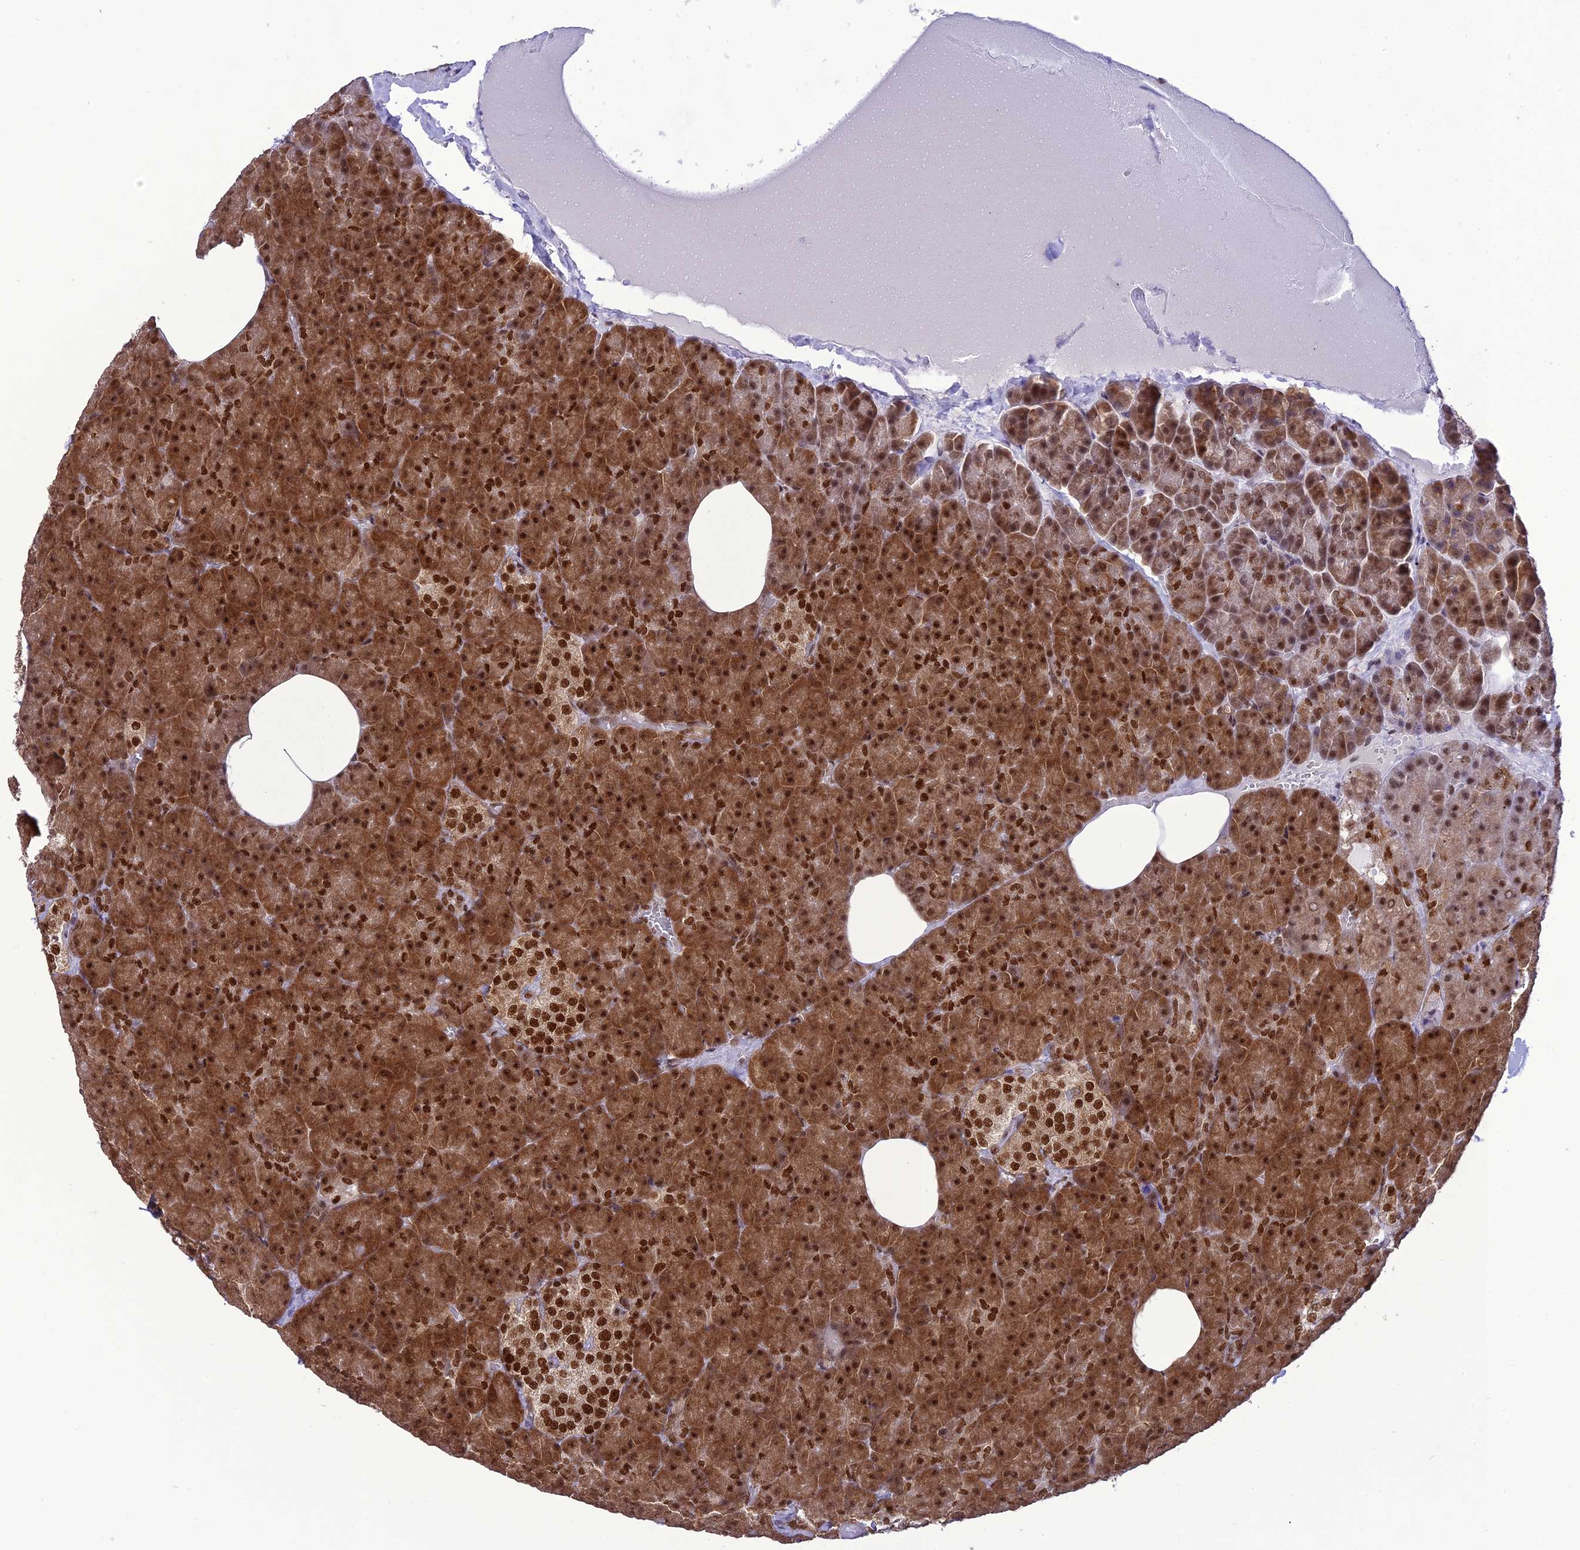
{"staining": {"intensity": "strong", "quantity": ">75%", "location": "cytoplasmic/membranous,nuclear"}, "tissue": "pancreas", "cell_type": "Exocrine glandular cells", "image_type": "normal", "snomed": [{"axis": "morphology", "description": "Normal tissue, NOS"}, {"axis": "morphology", "description": "Carcinoid, malignant, NOS"}, {"axis": "topography", "description": "Pancreas"}], "caption": "Immunohistochemistry (IHC) image of normal human pancreas stained for a protein (brown), which displays high levels of strong cytoplasmic/membranous,nuclear positivity in approximately >75% of exocrine glandular cells.", "gene": "DDX1", "patient": {"sex": "female", "age": 35}}